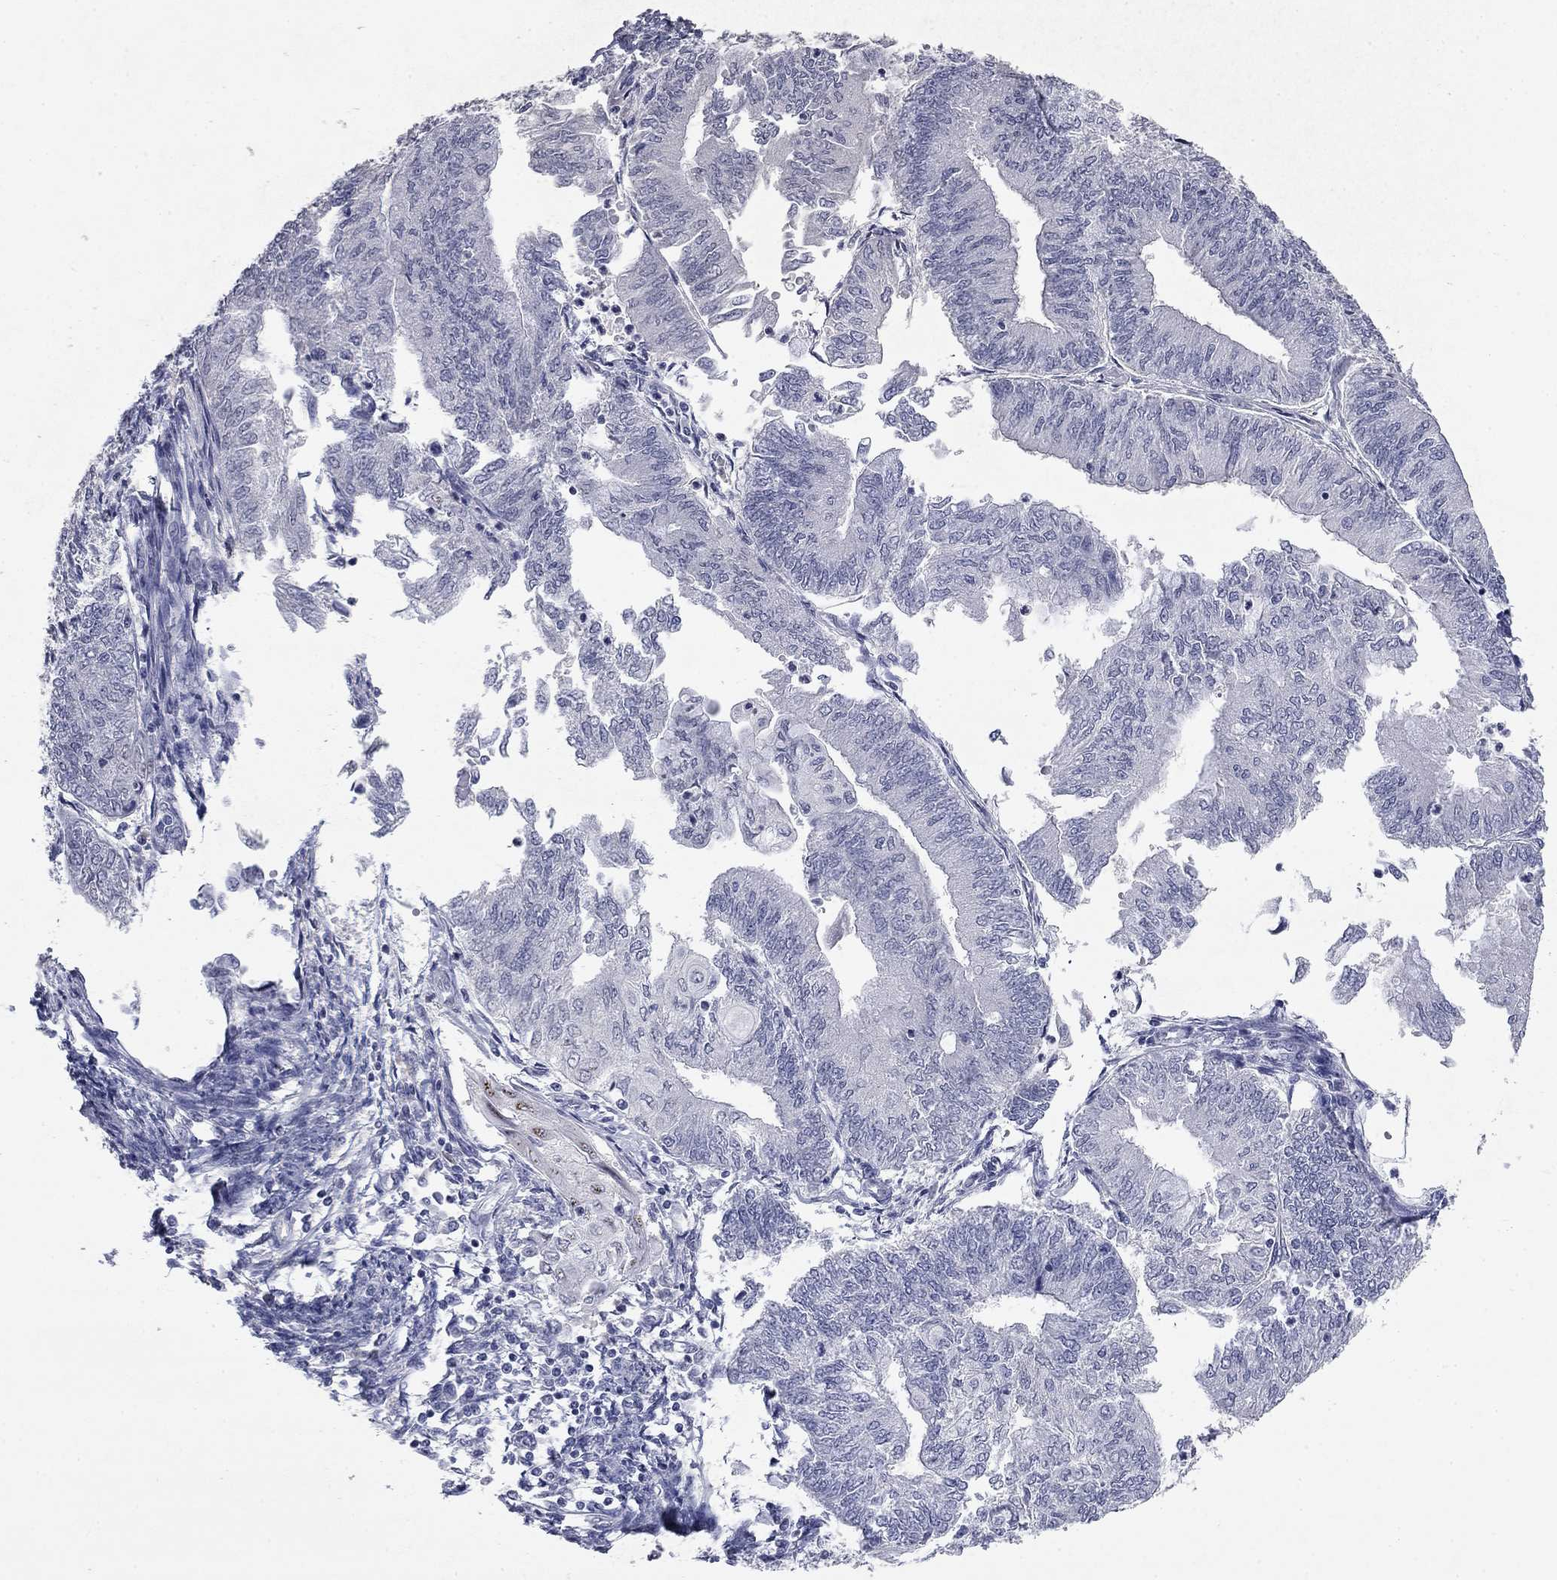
{"staining": {"intensity": "negative", "quantity": "none", "location": "none"}, "tissue": "endometrial cancer", "cell_type": "Tumor cells", "image_type": "cancer", "snomed": [{"axis": "morphology", "description": "Adenocarcinoma, NOS"}, {"axis": "topography", "description": "Endometrium"}], "caption": "Human endometrial cancer stained for a protein using IHC demonstrates no positivity in tumor cells.", "gene": "SLC51A", "patient": {"sex": "female", "age": 59}}